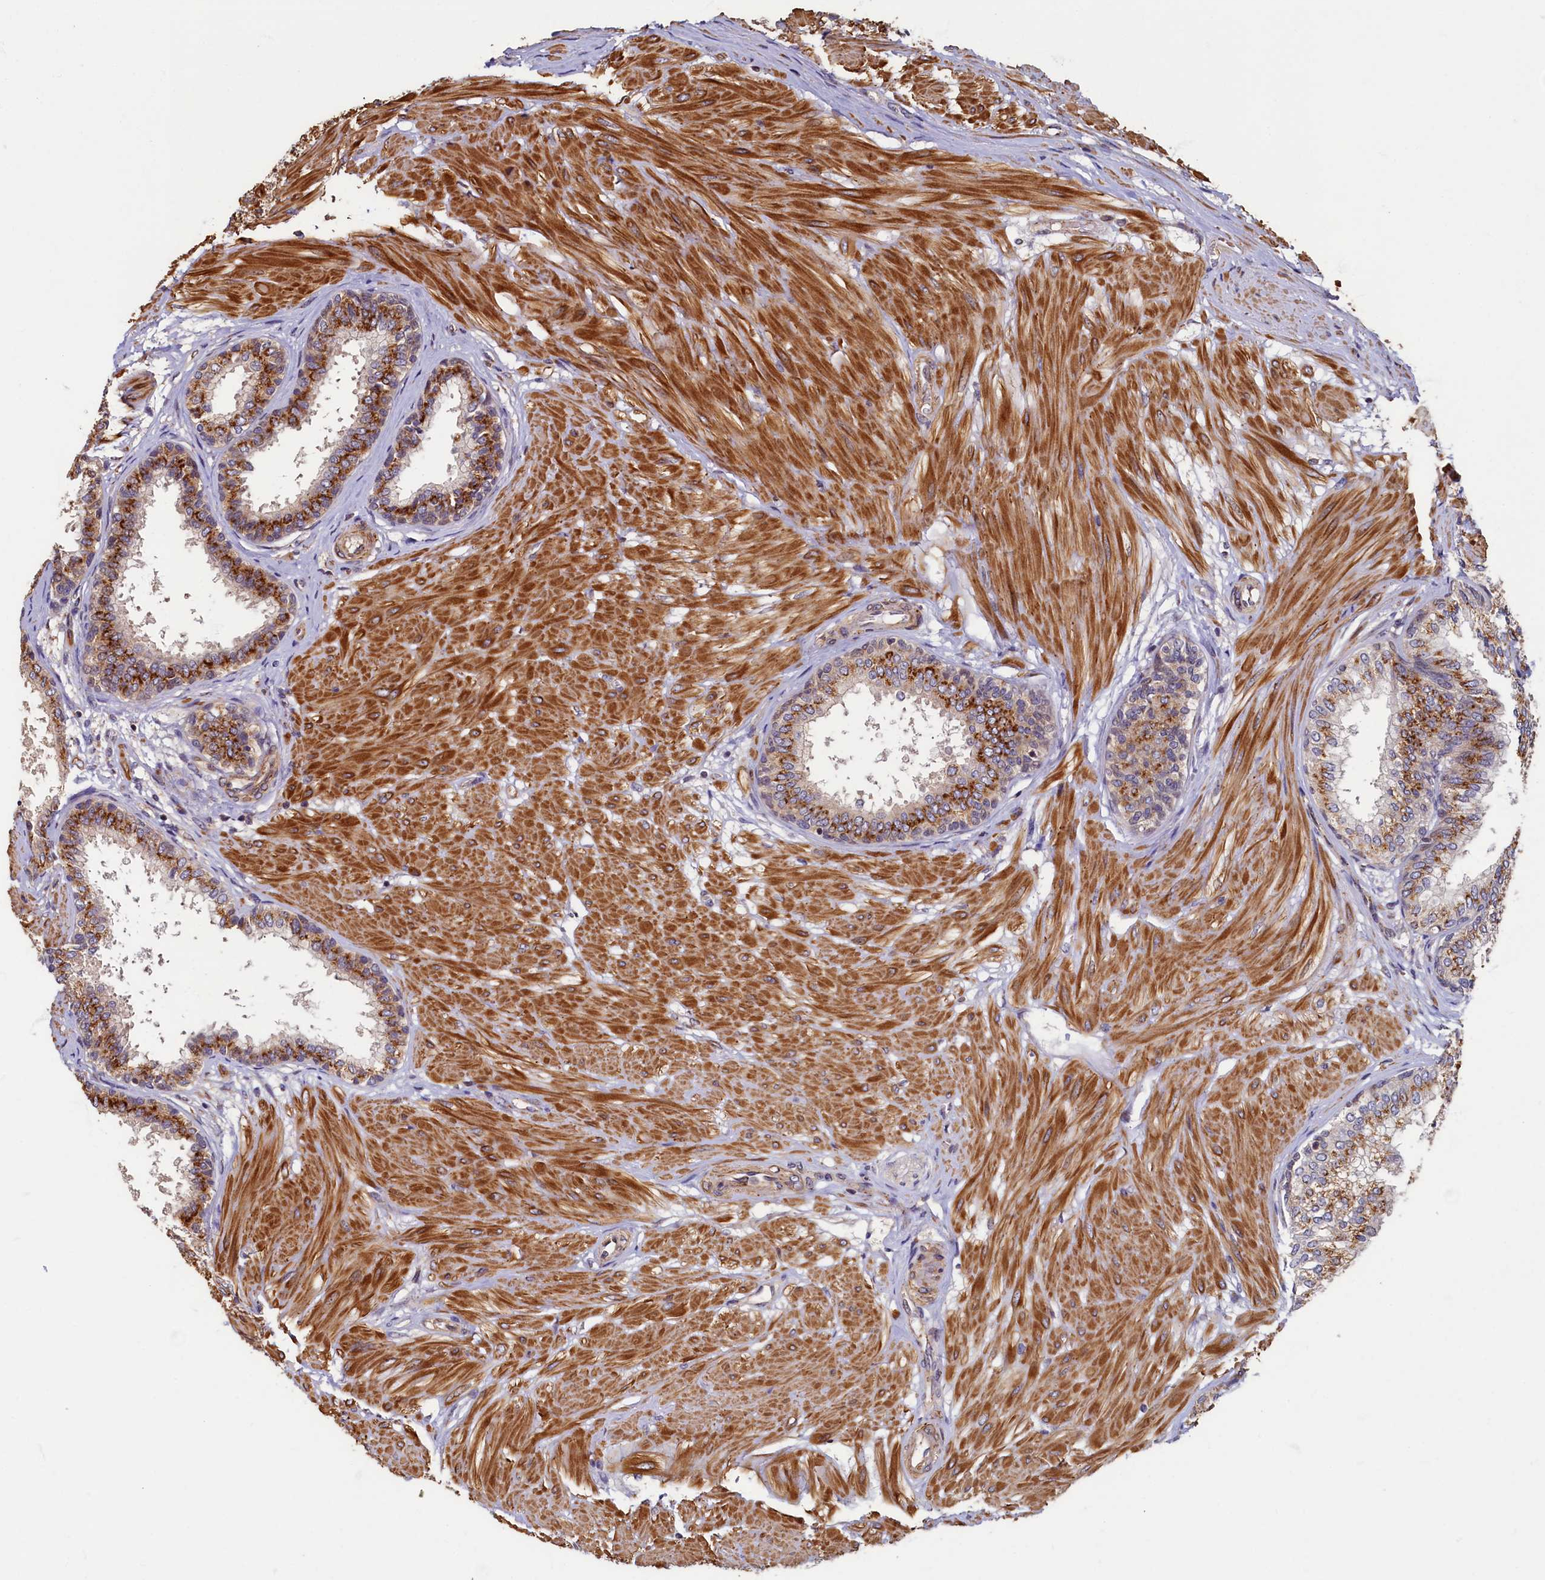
{"staining": {"intensity": "strong", "quantity": ">75%", "location": "cytoplasmic/membranous"}, "tissue": "prostate", "cell_type": "Glandular cells", "image_type": "normal", "snomed": [{"axis": "morphology", "description": "Normal tissue, NOS"}, {"axis": "topography", "description": "Prostate"}], "caption": "Immunohistochemistry (IHC) image of normal prostate stained for a protein (brown), which demonstrates high levels of strong cytoplasmic/membranous staining in approximately >75% of glandular cells.", "gene": "TMEM181", "patient": {"sex": "male", "age": 48}}